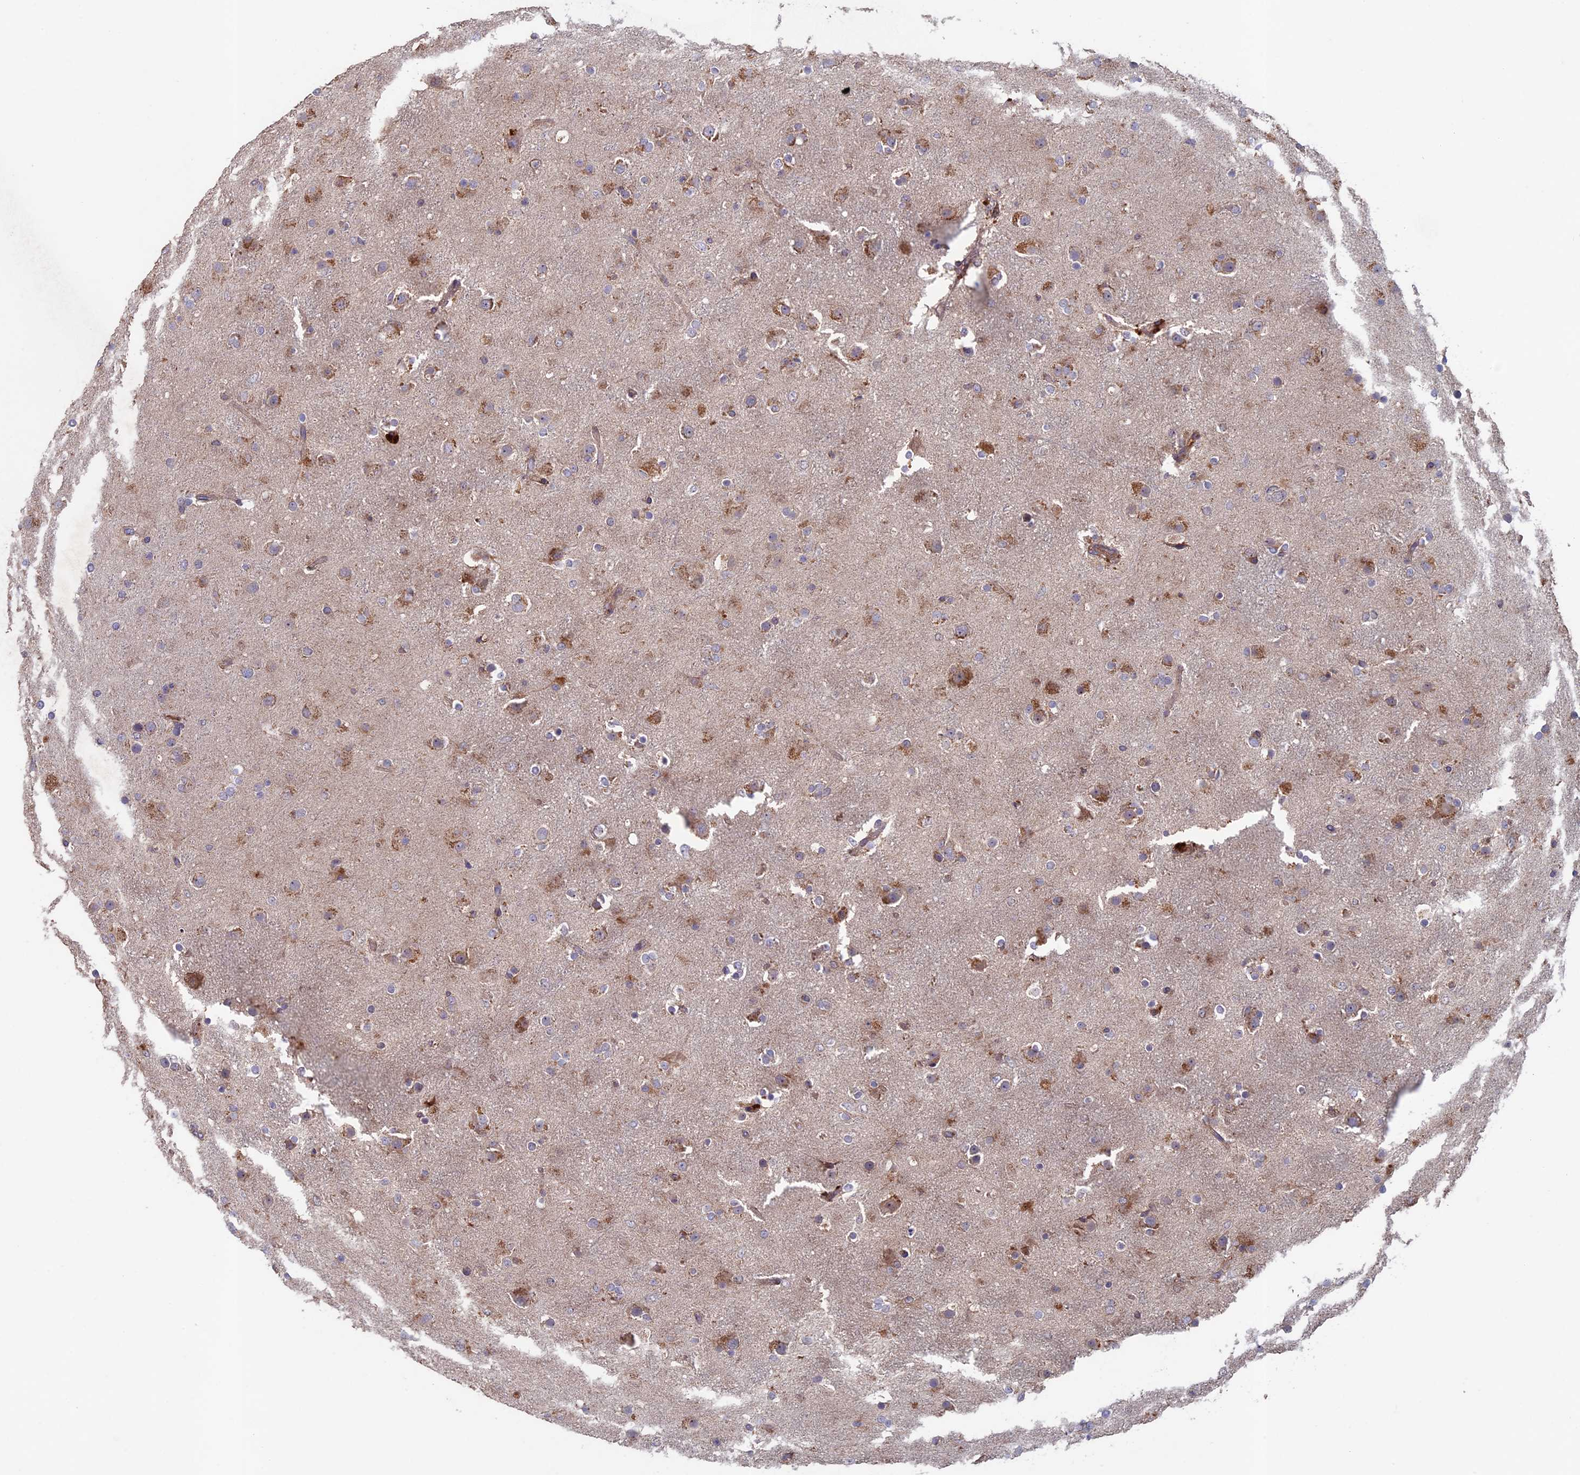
{"staining": {"intensity": "moderate", "quantity": "<25%", "location": "cytoplasmic/membranous"}, "tissue": "glioma", "cell_type": "Tumor cells", "image_type": "cancer", "snomed": [{"axis": "morphology", "description": "Glioma, malignant, Low grade"}, {"axis": "topography", "description": "Brain"}], "caption": "Protein expression by immunohistochemistry (IHC) exhibits moderate cytoplasmic/membranous staining in approximately <25% of tumor cells in malignant glioma (low-grade).", "gene": "RCCD1", "patient": {"sex": "male", "age": 65}}